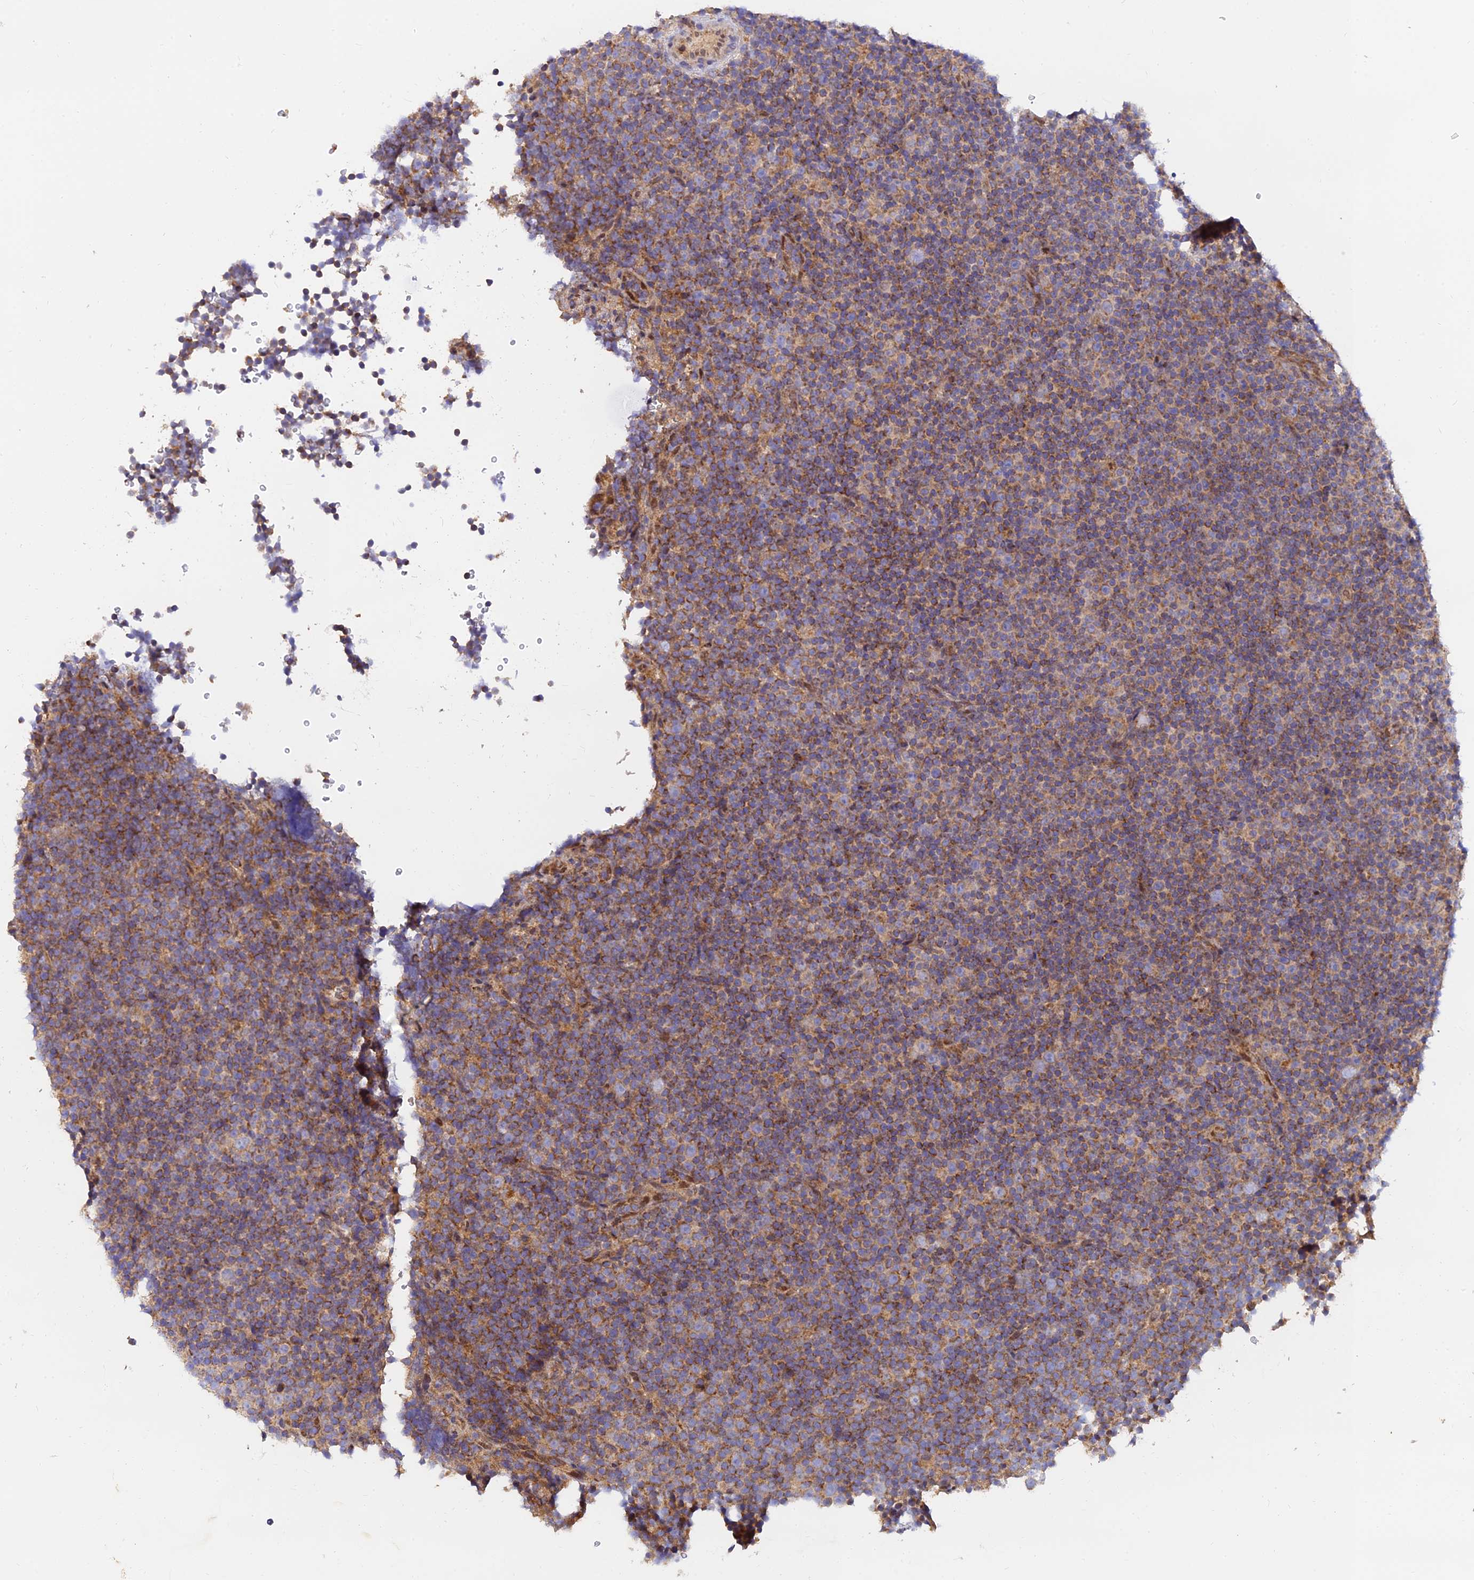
{"staining": {"intensity": "moderate", "quantity": ">75%", "location": "cytoplasmic/membranous"}, "tissue": "lymphoma", "cell_type": "Tumor cells", "image_type": "cancer", "snomed": [{"axis": "morphology", "description": "Malignant lymphoma, non-Hodgkin's type, Low grade"}, {"axis": "topography", "description": "Lymph node"}], "caption": "A brown stain labels moderate cytoplasmic/membranous expression of a protein in lymphoma tumor cells.", "gene": "PODNL1", "patient": {"sex": "female", "age": 67}}